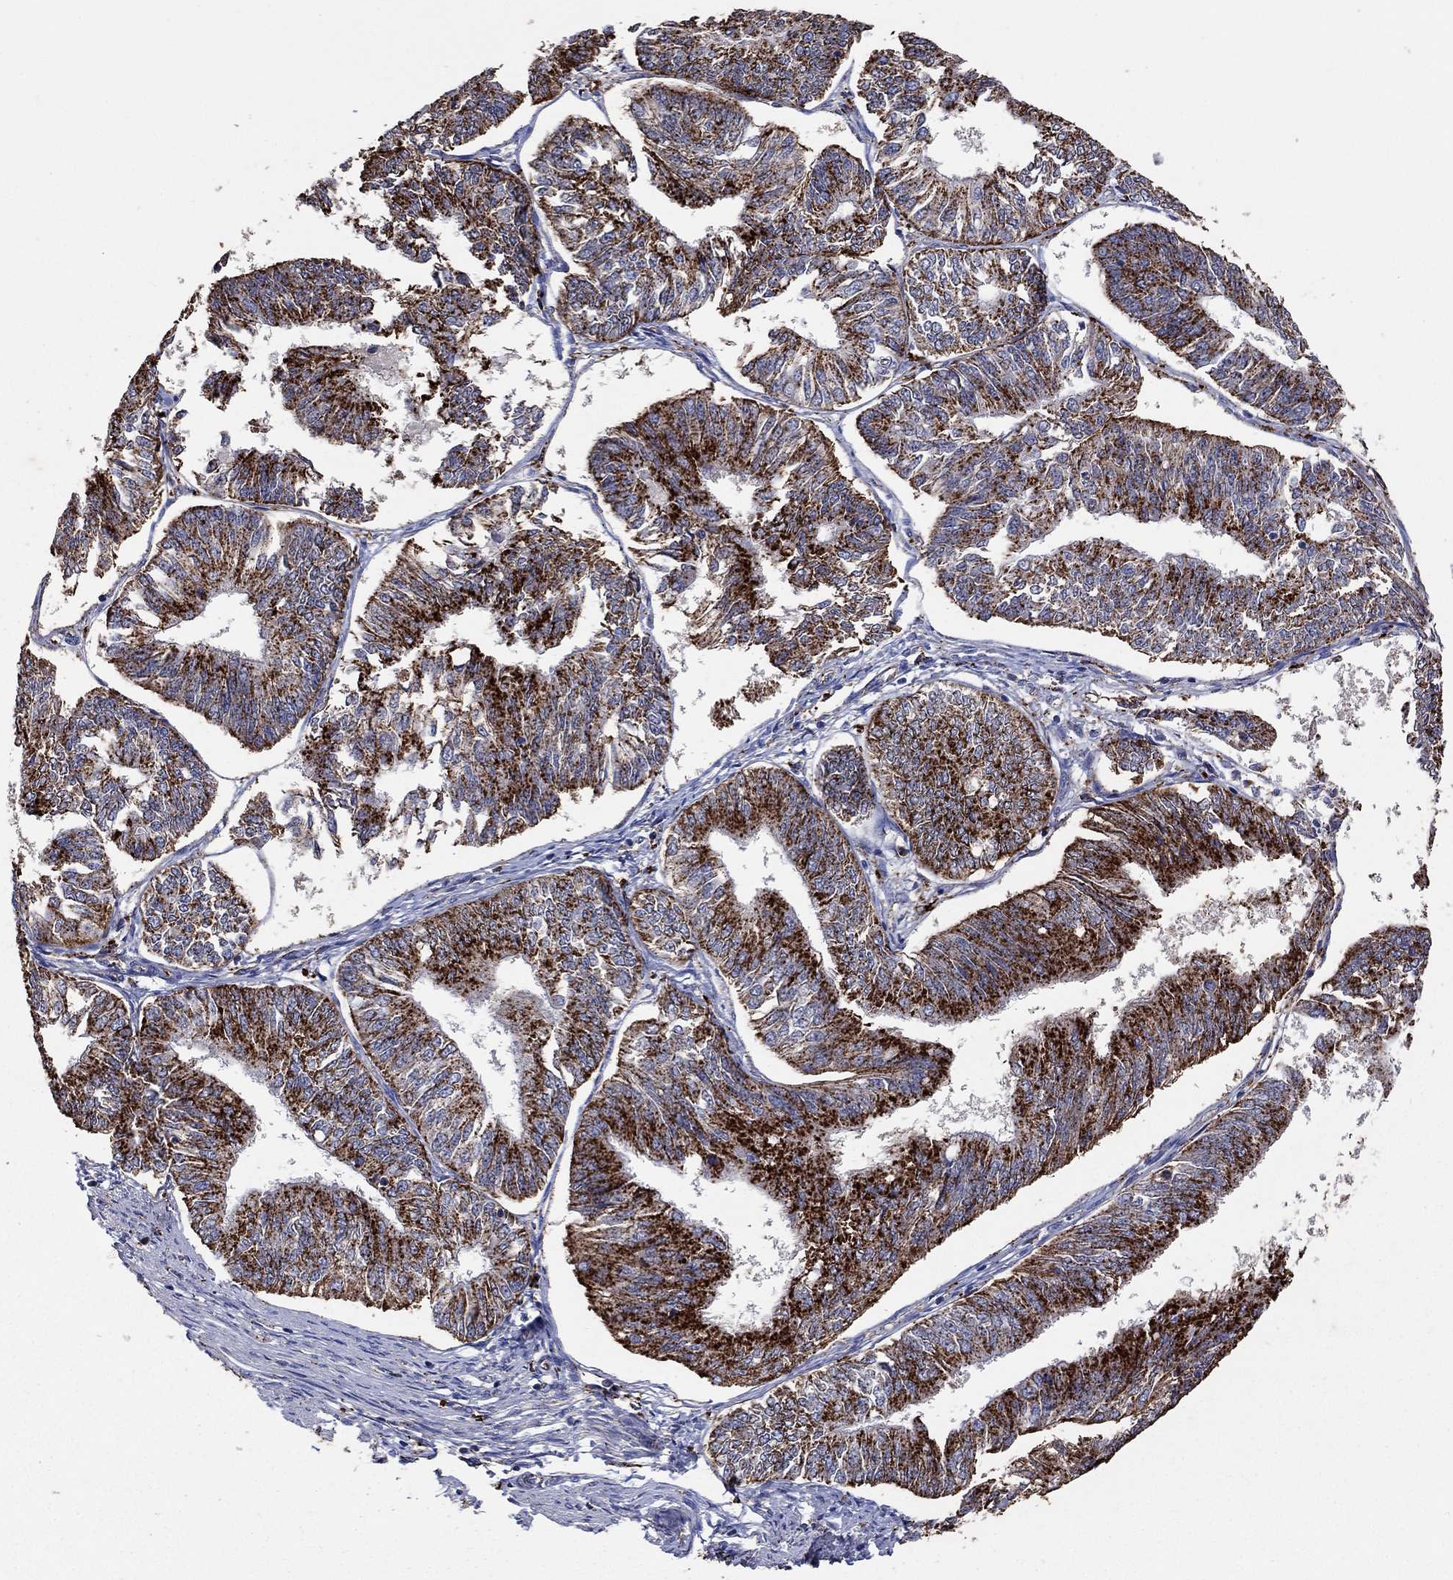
{"staining": {"intensity": "strong", "quantity": ">75%", "location": "cytoplasmic/membranous"}, "tissue": "endometrial cancer", "cell_type": "Tumor cells", "image_type": "cancer", "snomed": [{"axis": "morphology", "description": "Adenocarcinoma, NOS"}, {"axis": "topography", "description": "Endometrium"}], "caption": "Brown immunohistochemical staining in human endometrial adenocarcinoma displays strong cytoplasmic/membranous staining in about >75% of tumor cells.", "gene": "CTSB", "patient": {"sex": "female", "age": 58}}